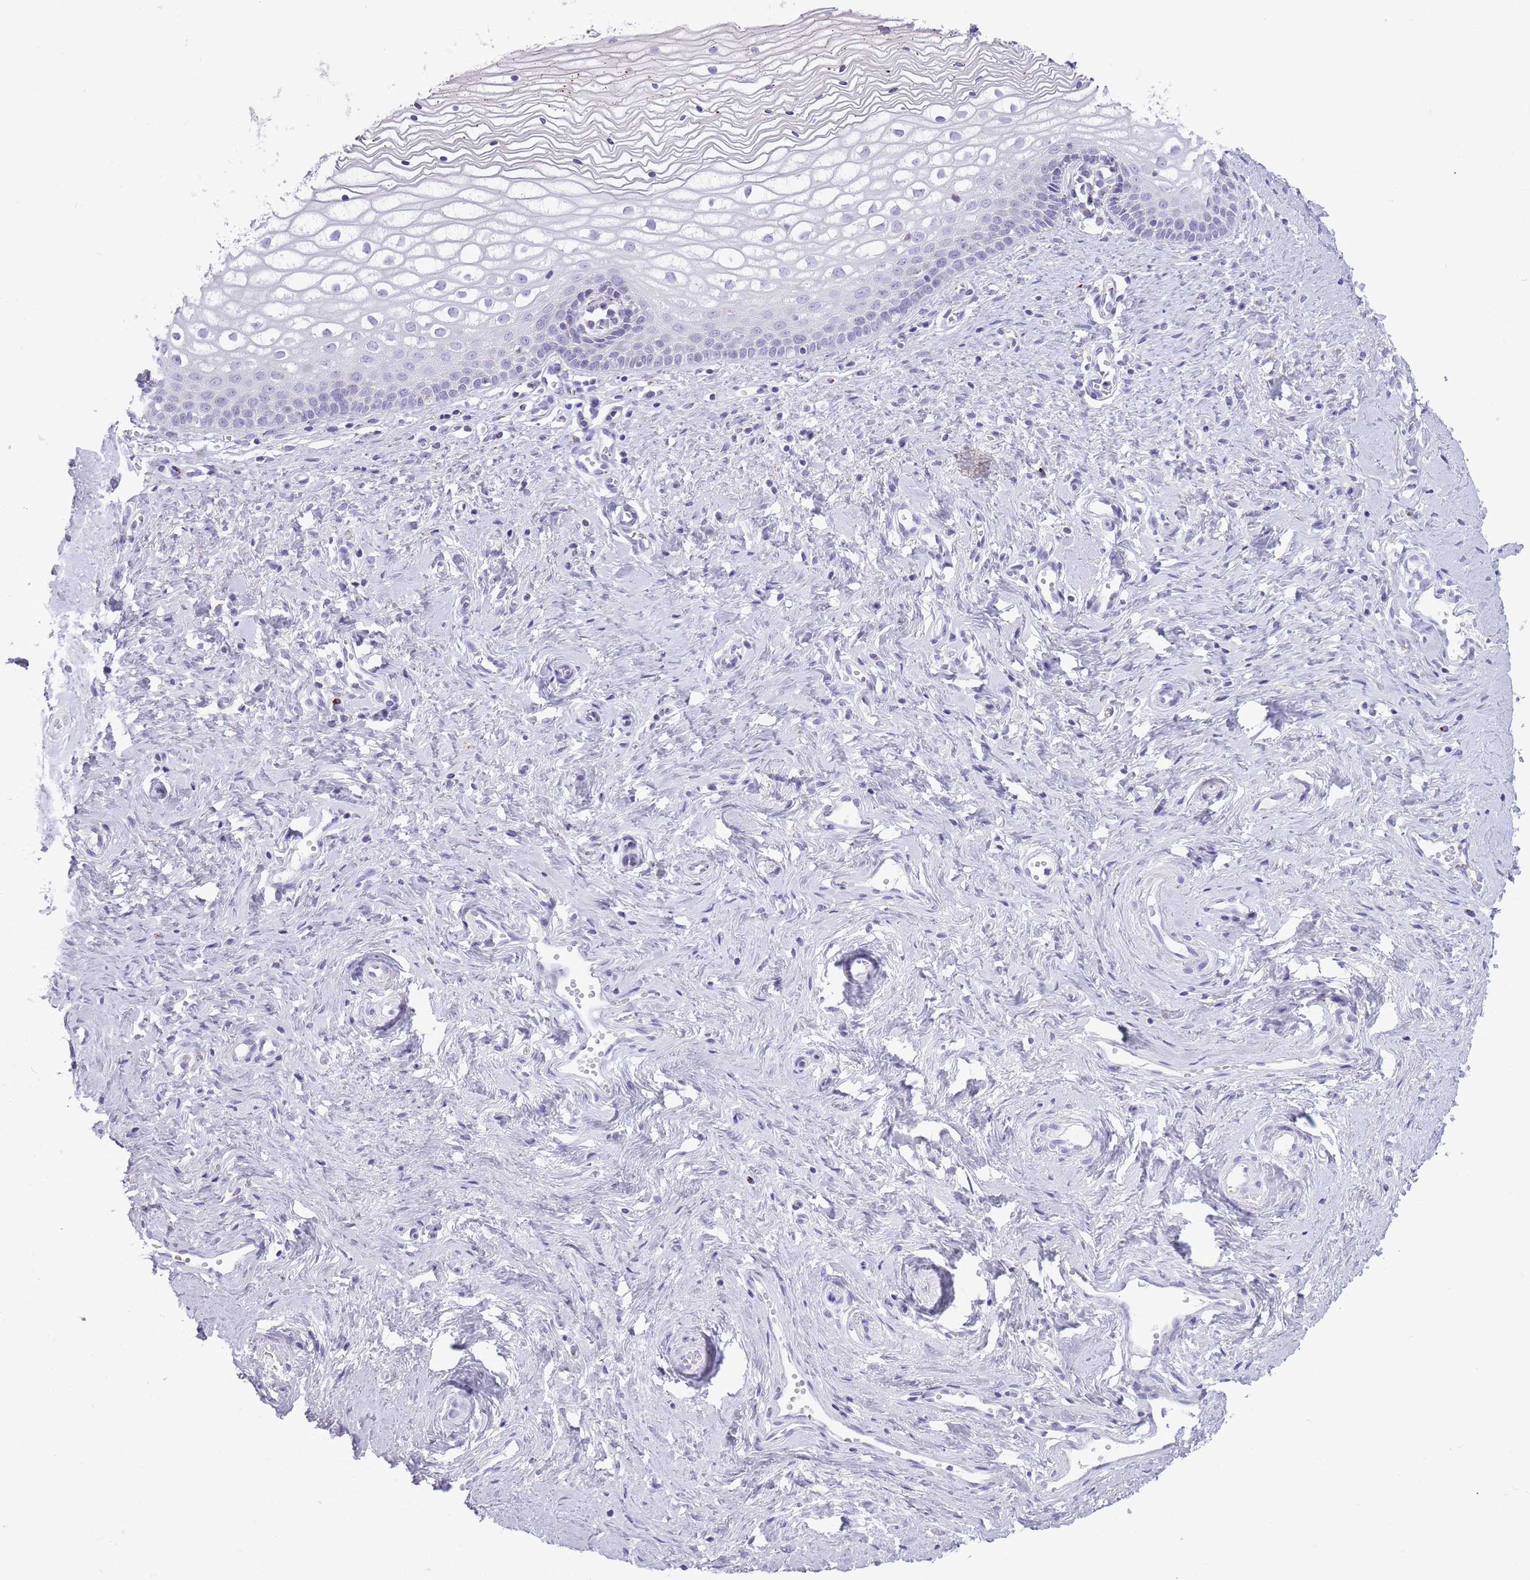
{"staining": {"intensity": "negative", "quantity": "none", "location": "none"}, "tissue": "vagina", "cell_type": "Squamous epithelial cells", "image_type": "normal", "snomed": [{"axis": "morphology", "description": "Normal tissue, NOS"}, {"axis": "topography", "description": "Vagina"}], "caption": "Squamous epithelial cells show no significant protein positivity in unremarkable vagina. (Immunohistochemistry (ihc), brightfield microscopy, high magnification).", "gene": "B4GALT2", "patient": {"sex": "female", "age": 59}}